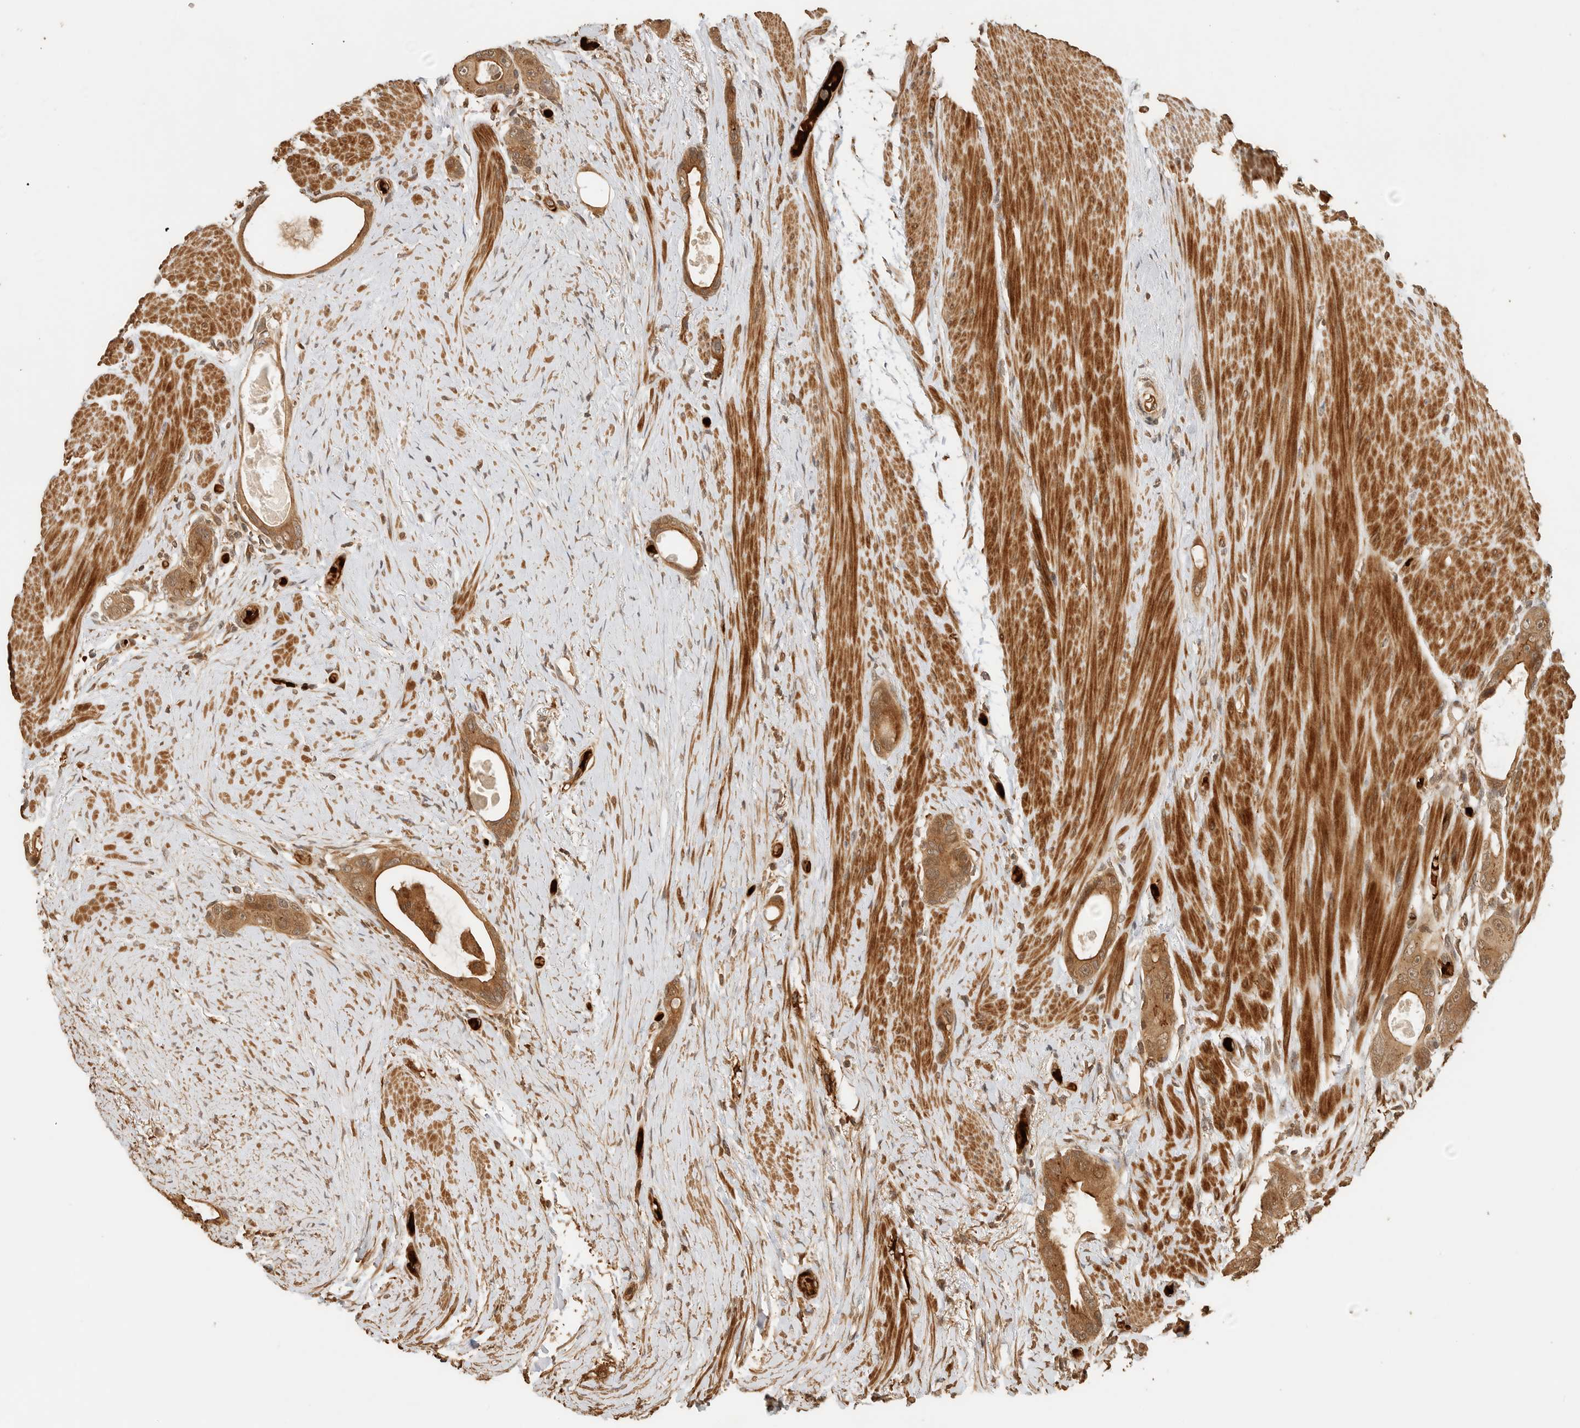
{"staining": {"intensity": "strong", "quantity": ">75%", "location": "cytoplasmic/membranous"}, "tissue": "colorectal cancer", "cell_type": "Tumor cells", "image_type": "cancer", "snomed": [{"axis": "morphology", "description": "Adenocarcinoma, NOS"}, {"axis": "topography", "description": "Rectum"}], "caption": "Brown immunohistochemical staining in colorectal cancer shows strong cytoplasmic/membranous positivity in approximately >75% of tumor cells. (DAB (3,3'-diaminobenzidine) IHC with brightfield microscopy, high magnification).", "gene": "OTUD6B", "patient": {"sex": "male", "age": 51}}